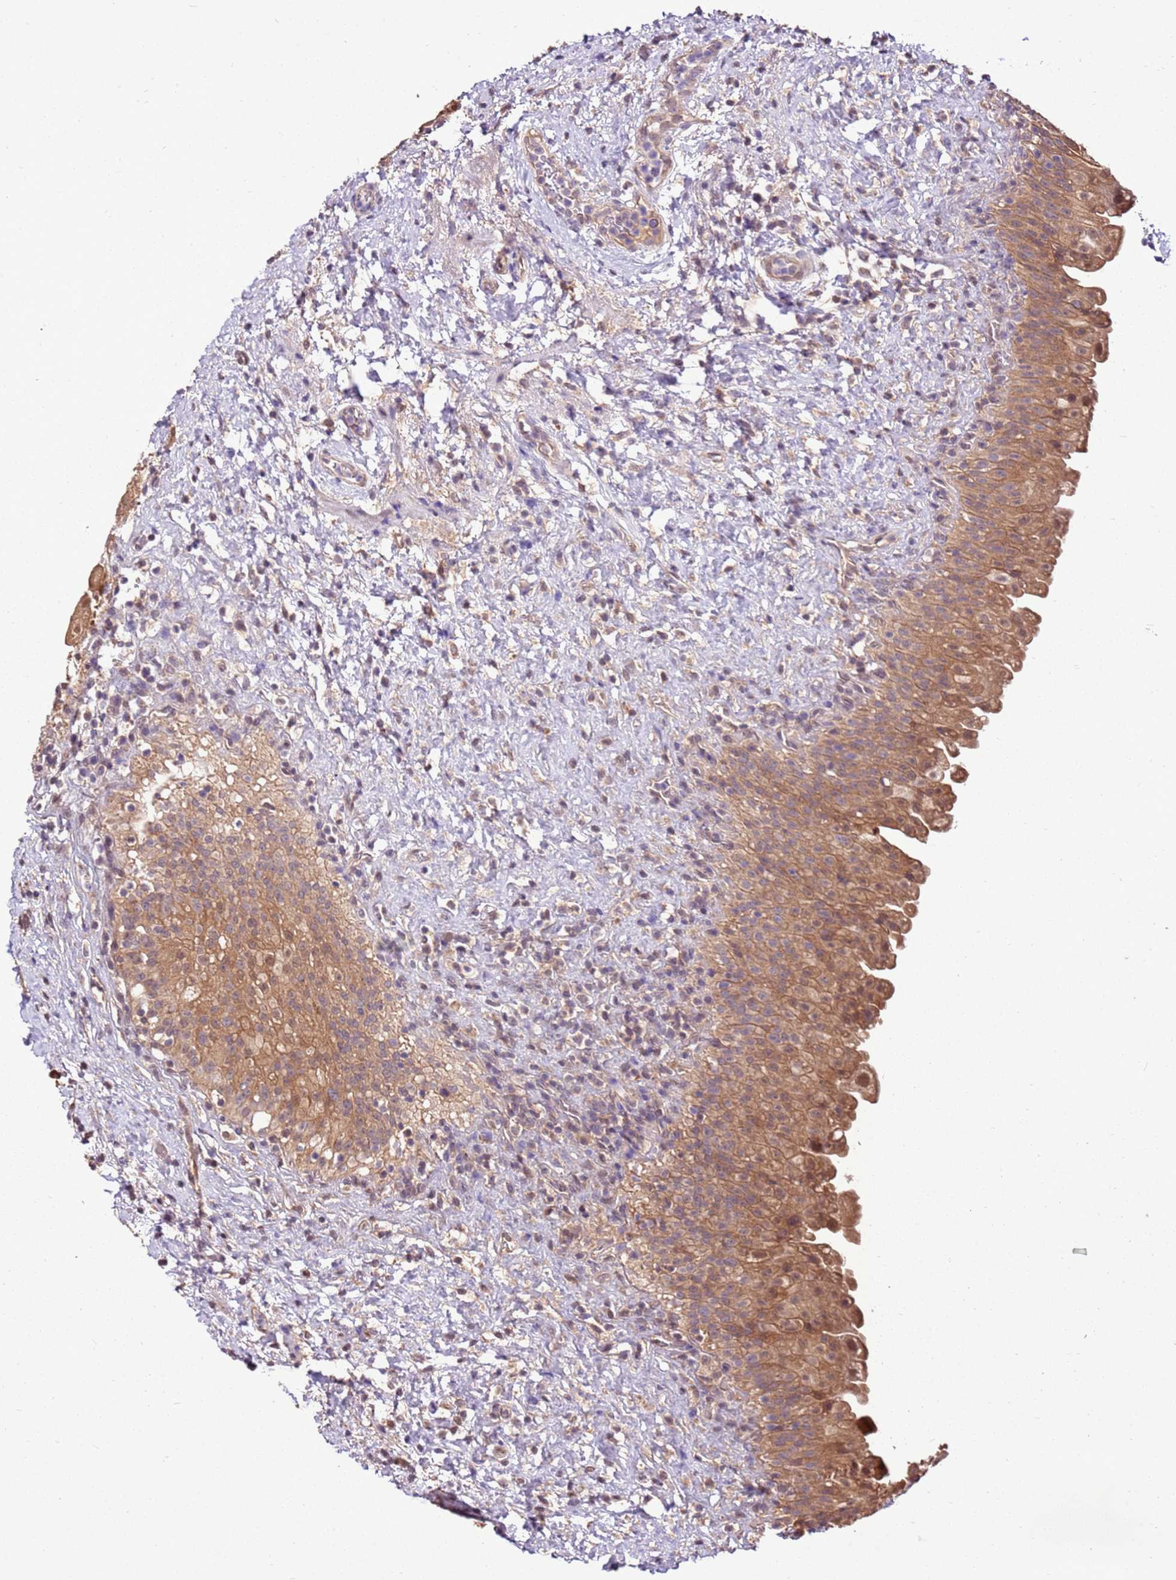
{"staining": {"intensity": "moderate", "quantity": ">75%", "location": "cytoplasmic/membranous,nuclear"}, "tissue": "urinary bladder", "cell_type": "Urothelial cells", "image_type": "normal", "snomed": [{"axis": "morphology", "description": "Normal tissue, NOS"}, {"axis": "topography", "description": "Urinary bladder"}], "caption": "DAB (3,3'-diaminobenzidine) immunohistochemical staining of normal human urinary bladder exhibits moderate cytoplasmic/membranous,nuclear protein positivity in approximately >75% of urothelial cells. The staining is performed using DAB (3,3'-diaminobenzidine) brown chromogen to label protein expression. The nuclei are counter-stained blue using hematoxylin.", "gene": "BBS5", "patient": {"sex": "female", "age": 27}}